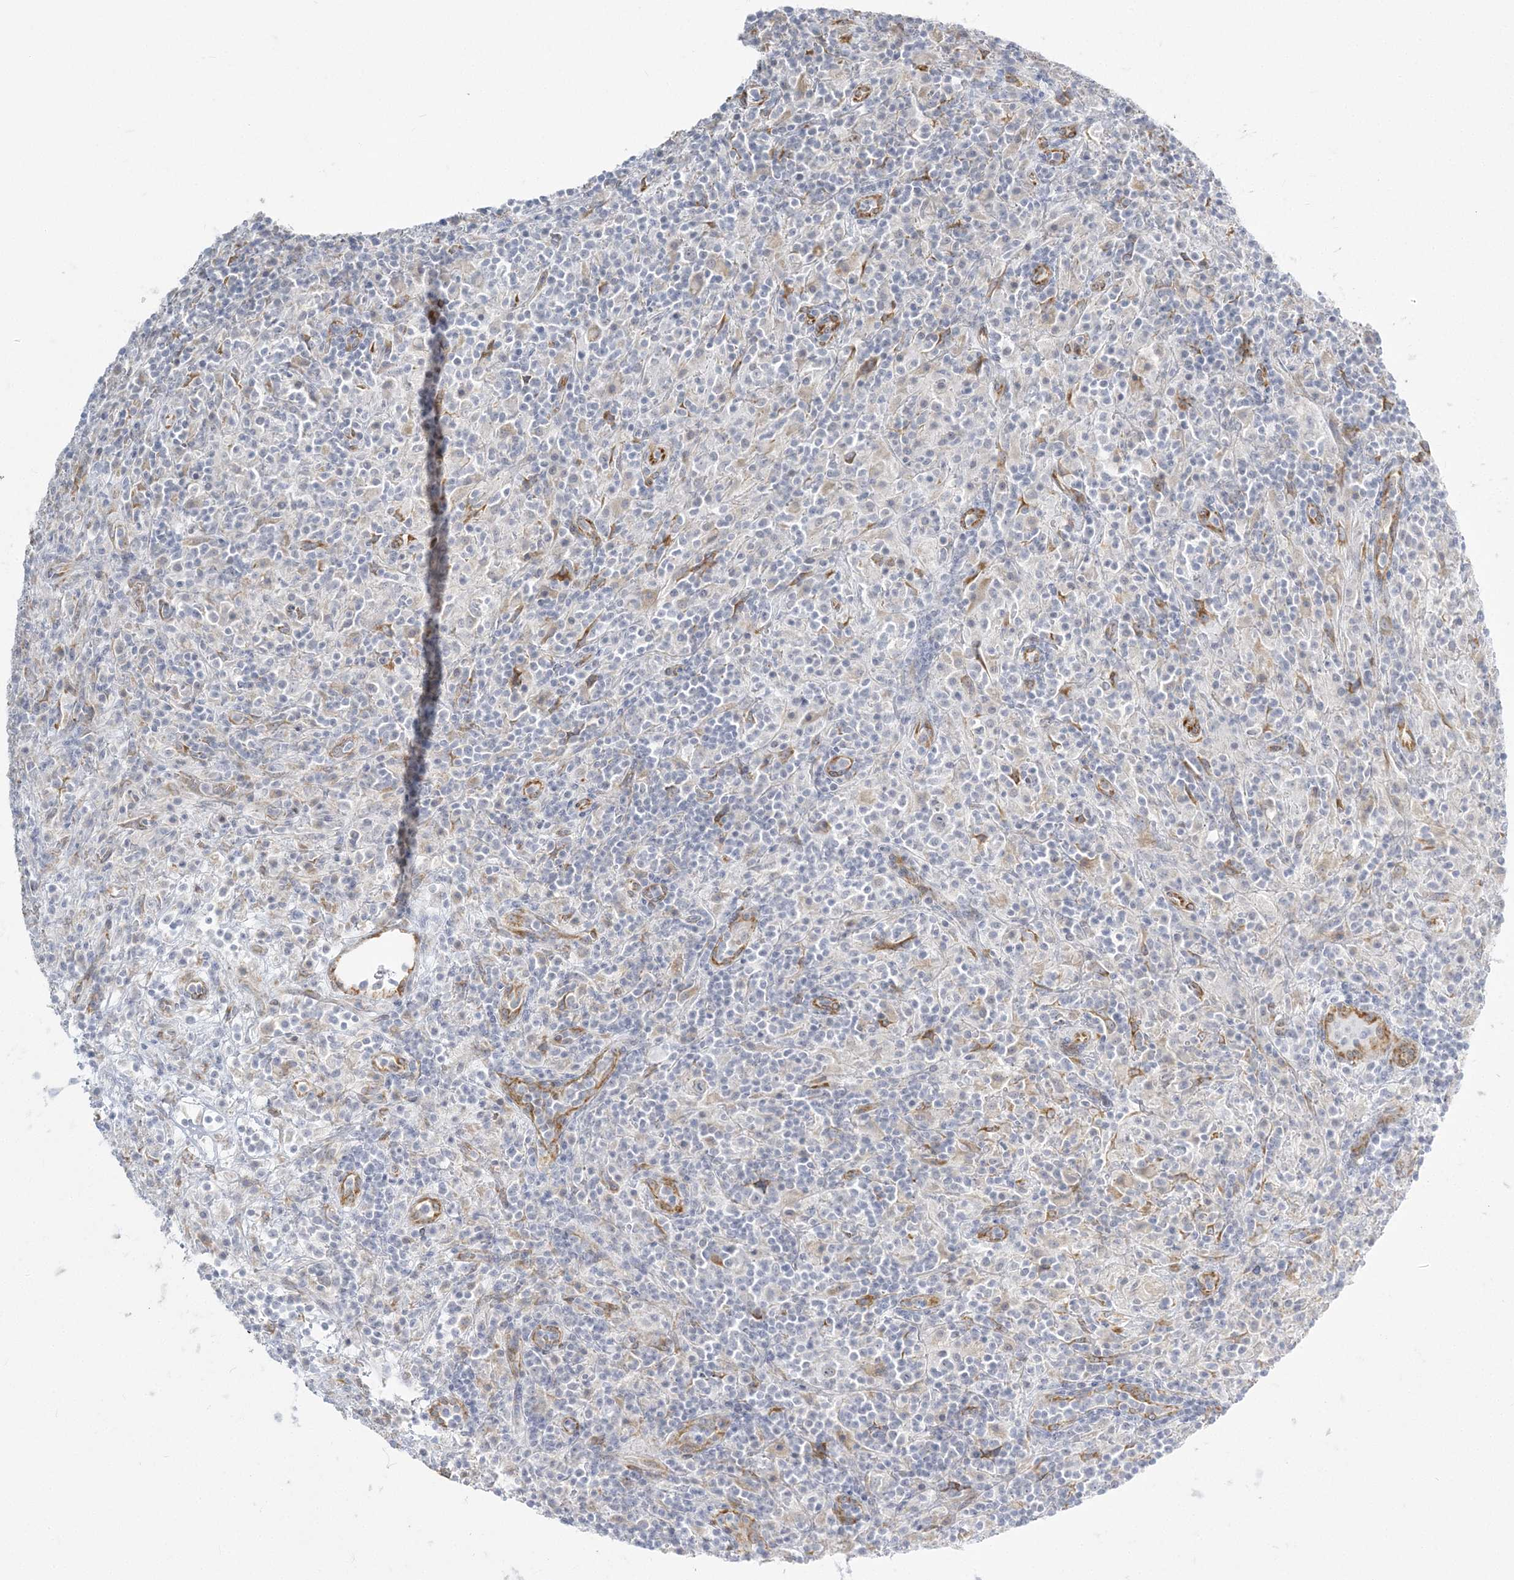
{"staining": {"intensity": "negative", "quantity": "none", "location": "none"}, "tissue": "lymphoma", "cell_type": "Tumor cells", "image_type": "cancer", "snomed": [{"axis": "morphology", "description": "Hodgkin's disease, NOS"}, {"axis": "topography", "description": "Lymph node"}], "caption": "There is no significant positivity in tumor cells of lymphoma.", "gene": "ZC3H6", "patient": {"sex": "male", "age": 70}}